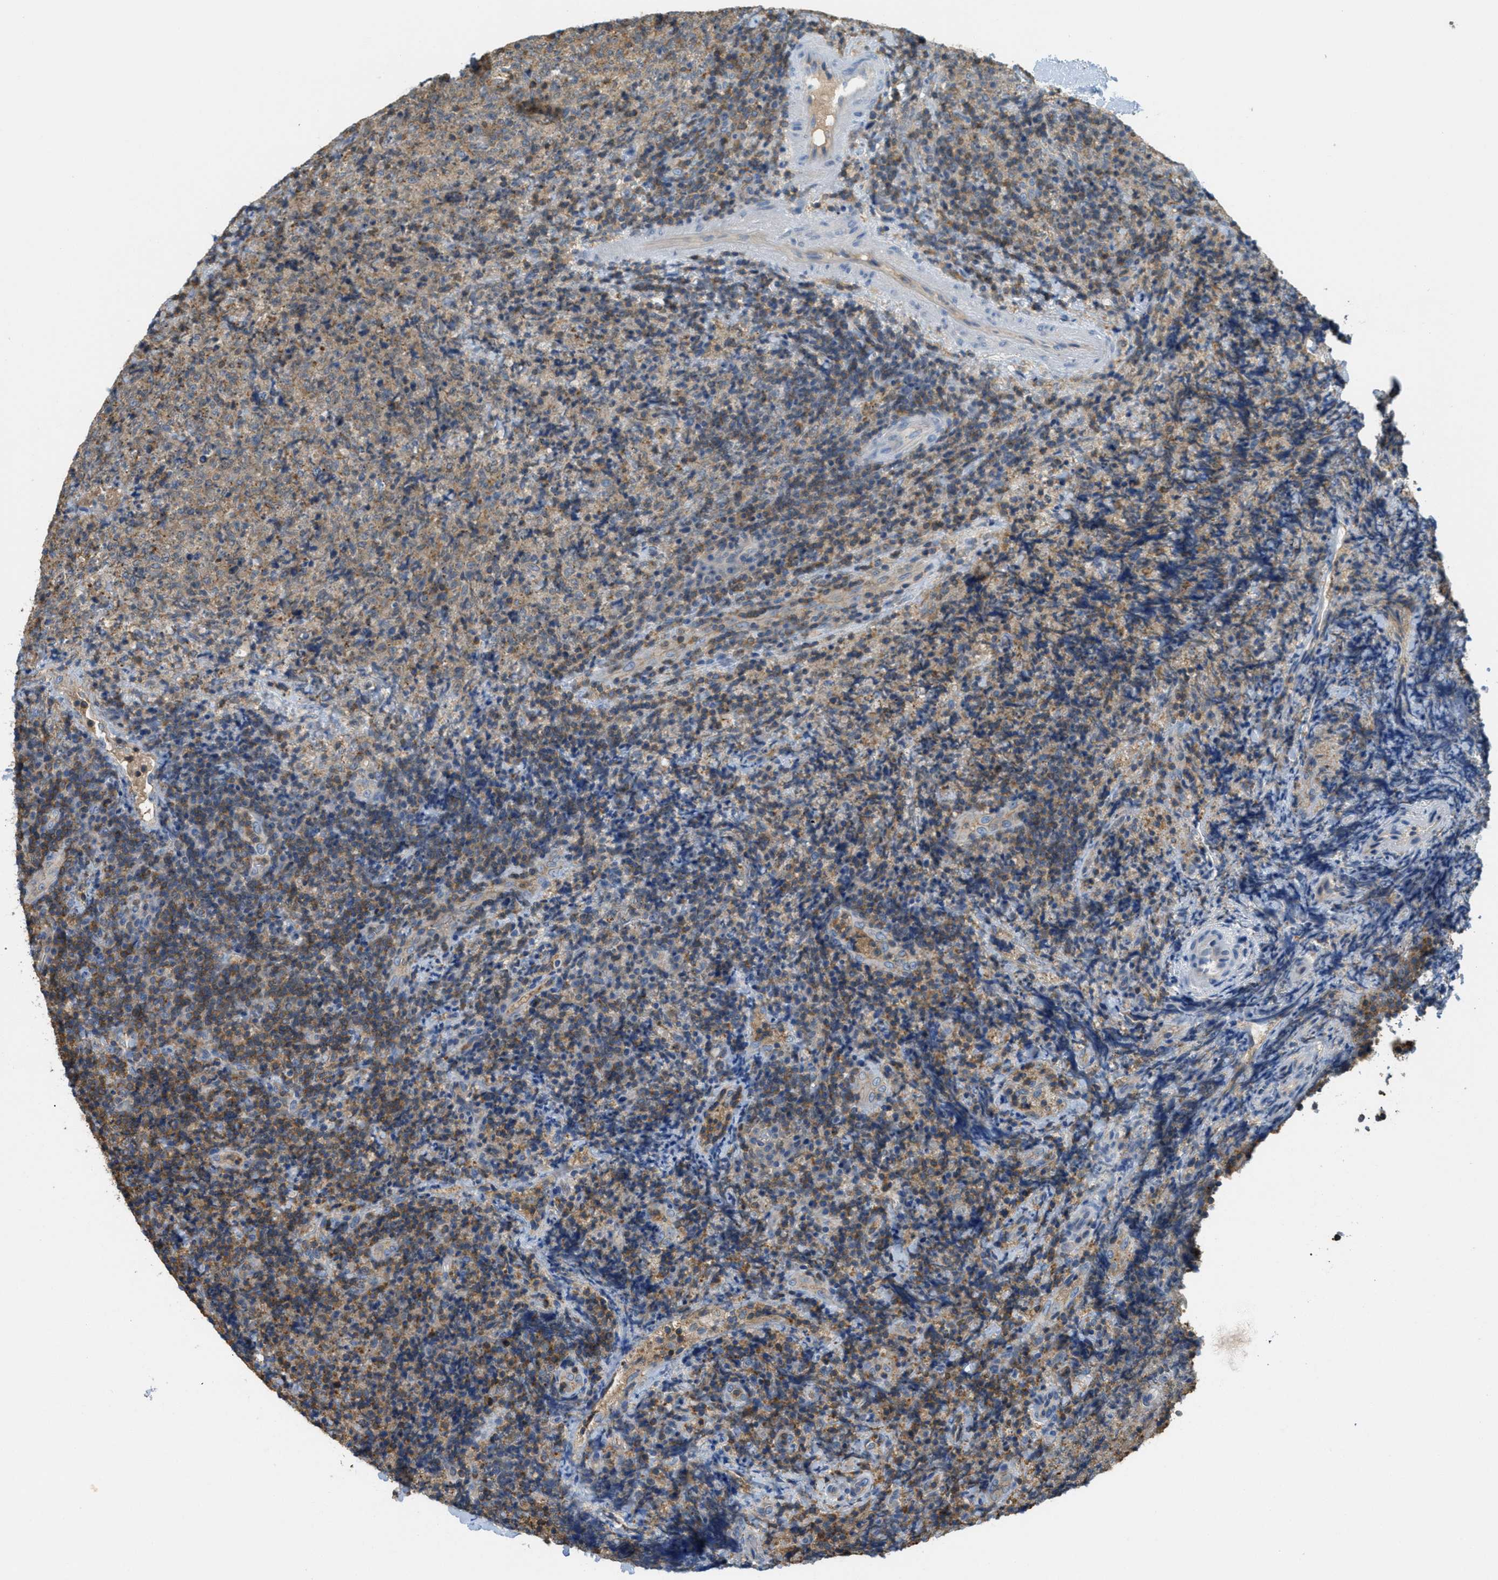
{"staining": {"intensity": "weak", "quantity": "25%-75%", "location": "cytoplasmic/membranous"}, "tissue": "lymphoma", "cell_type": "Tumor cells", "image_type": "cancer", "snomed": [{"axis": "morphology", "description": "Malignant lymphoma, non-Hodgkin's type, High grade"}, {"axis": "topography", "description": "Tonsil"}], "caption": "Lymphoma stained with a brown dye exhibits weak cytoplasmic/membranous positive positivity in about 25%-75% of tumor cells.", "gene": "GRIK2", "patient": {"sex": "female", "age": 36}}